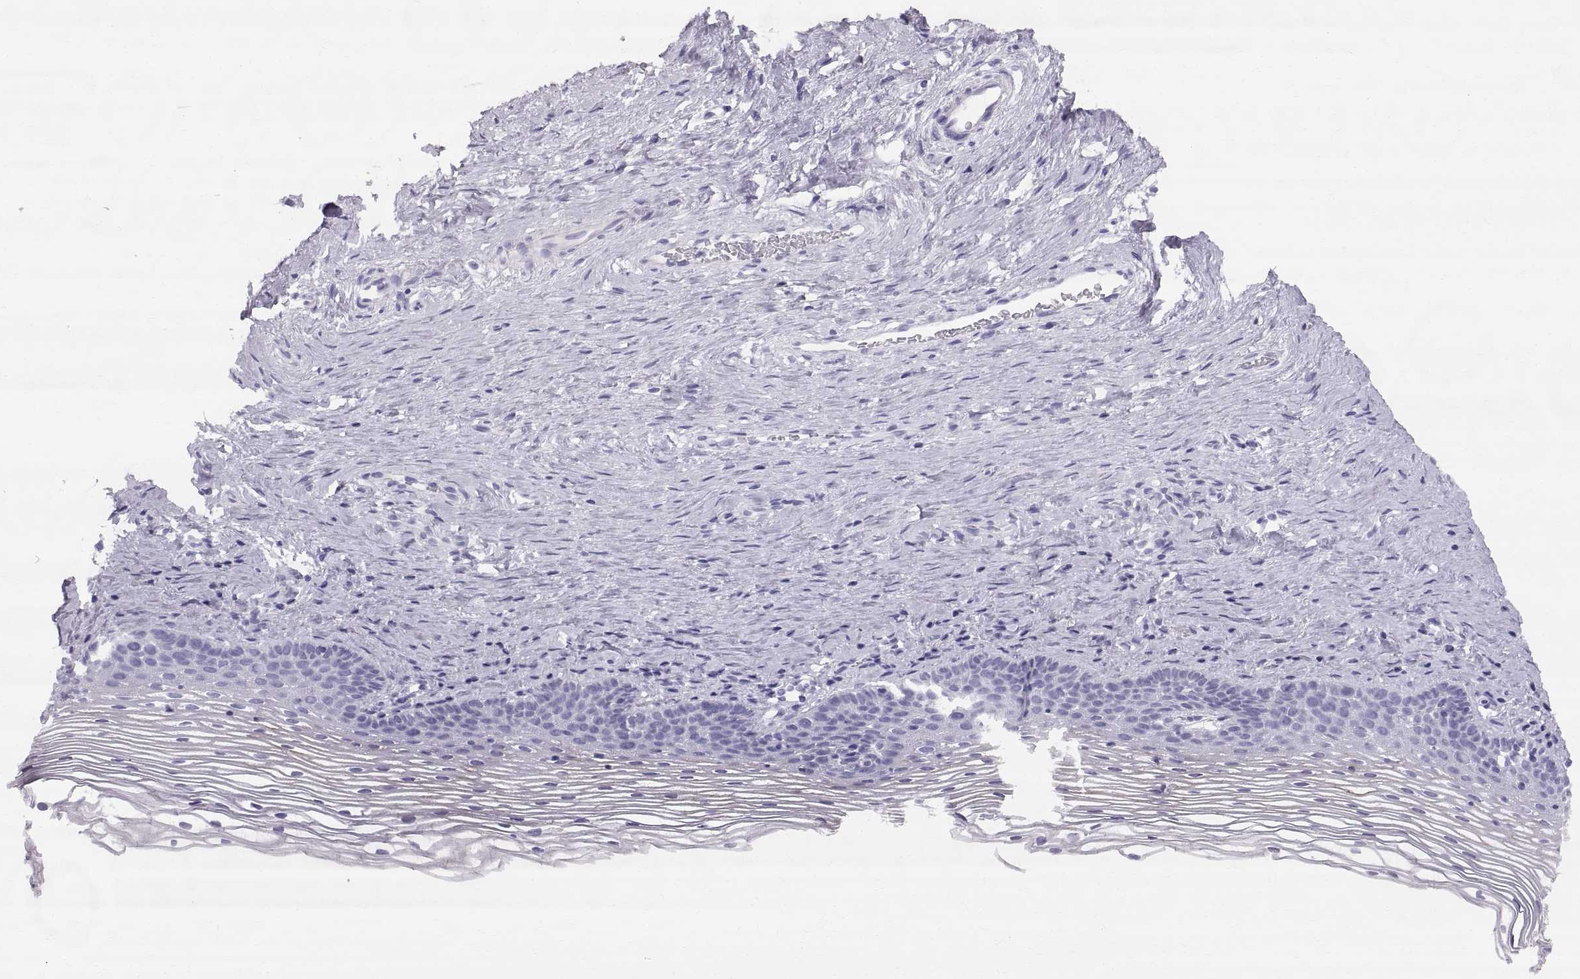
{"staining": {"intensity": "negative", "quantity": "none", "location": "none"}, "tissue": "cervix", "cell_type": "Glandular cells", "image_type": "normal", "snomed": [{"axis": "morphology", "description": "Normal tissue, NOS"}, {"axis": "topography", "description": "Cervix"}], "caption": "Glandular cells show no significant staining in benign cervix. (Stains: DAB IHC with hematoxylin counter stain, Microscopy: brightfield microscopy at high magnification).", "gene": "SLC22A6", "patient": {"sex": "female", "age": 39}}